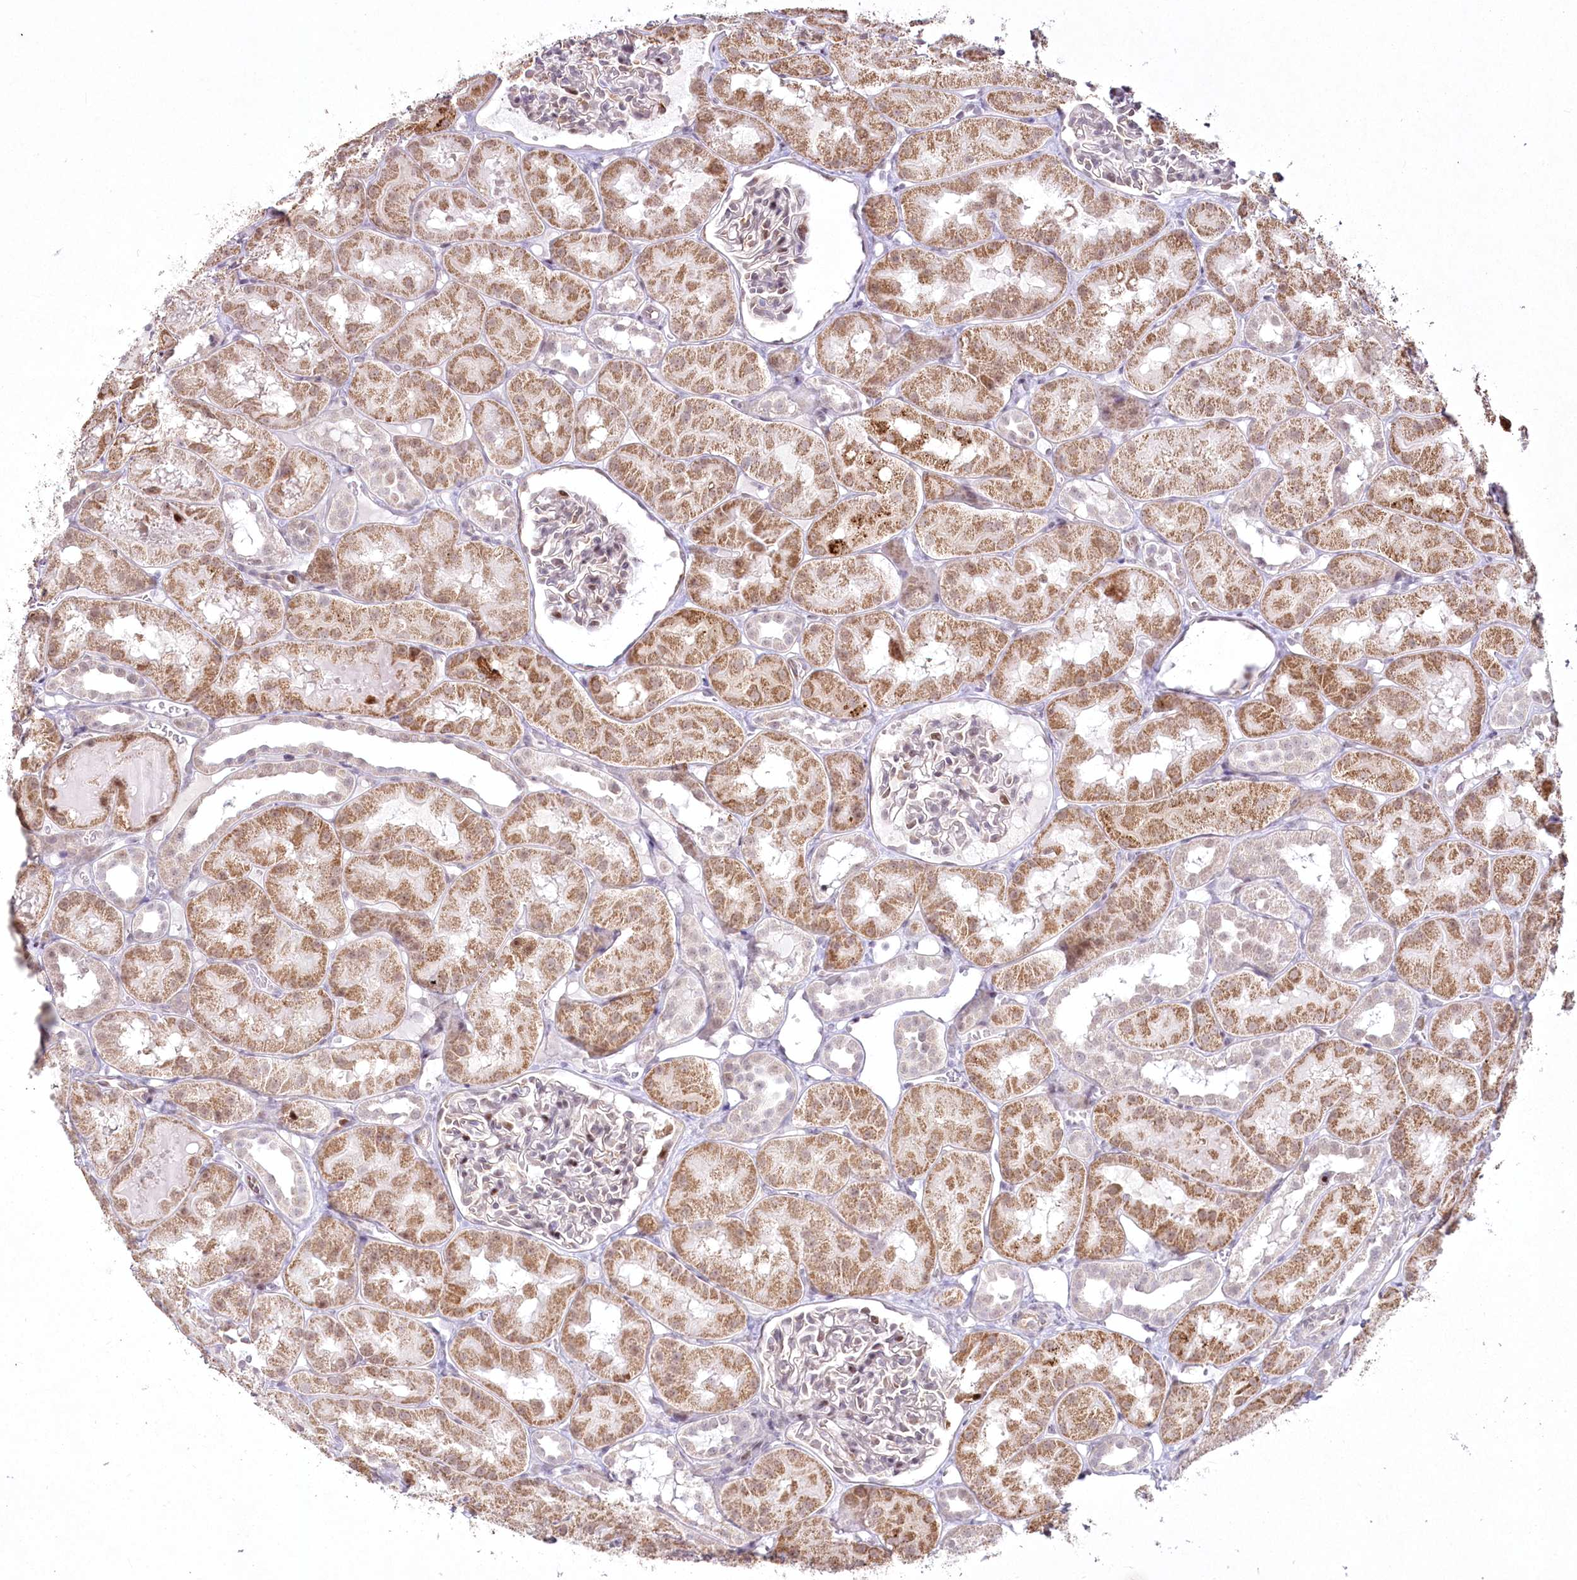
{"staining": {"intensity": "moderate", "quantity": "<25%", "location": "nuclear"}, "tissue": "kidney", "cell_type": "Cells in glomeruli", "image_type": "normal", "snomed": [{"axis": "morphology", "description": "Normal tissue, NOS"}, {"axis": "topography", "description": "Kidney"}, {"axis": "topography", "description": "Urinary bladder"}], "caption": "Protein staining of unremarkable kidney displays moderate nuclear positivity in approximately <25% of cells in glomeruli. The protein is shown in brown color, while the nuclei are stained blue.", "gene": "YBX3", "patient": {"sex": "male", "age": 16}}